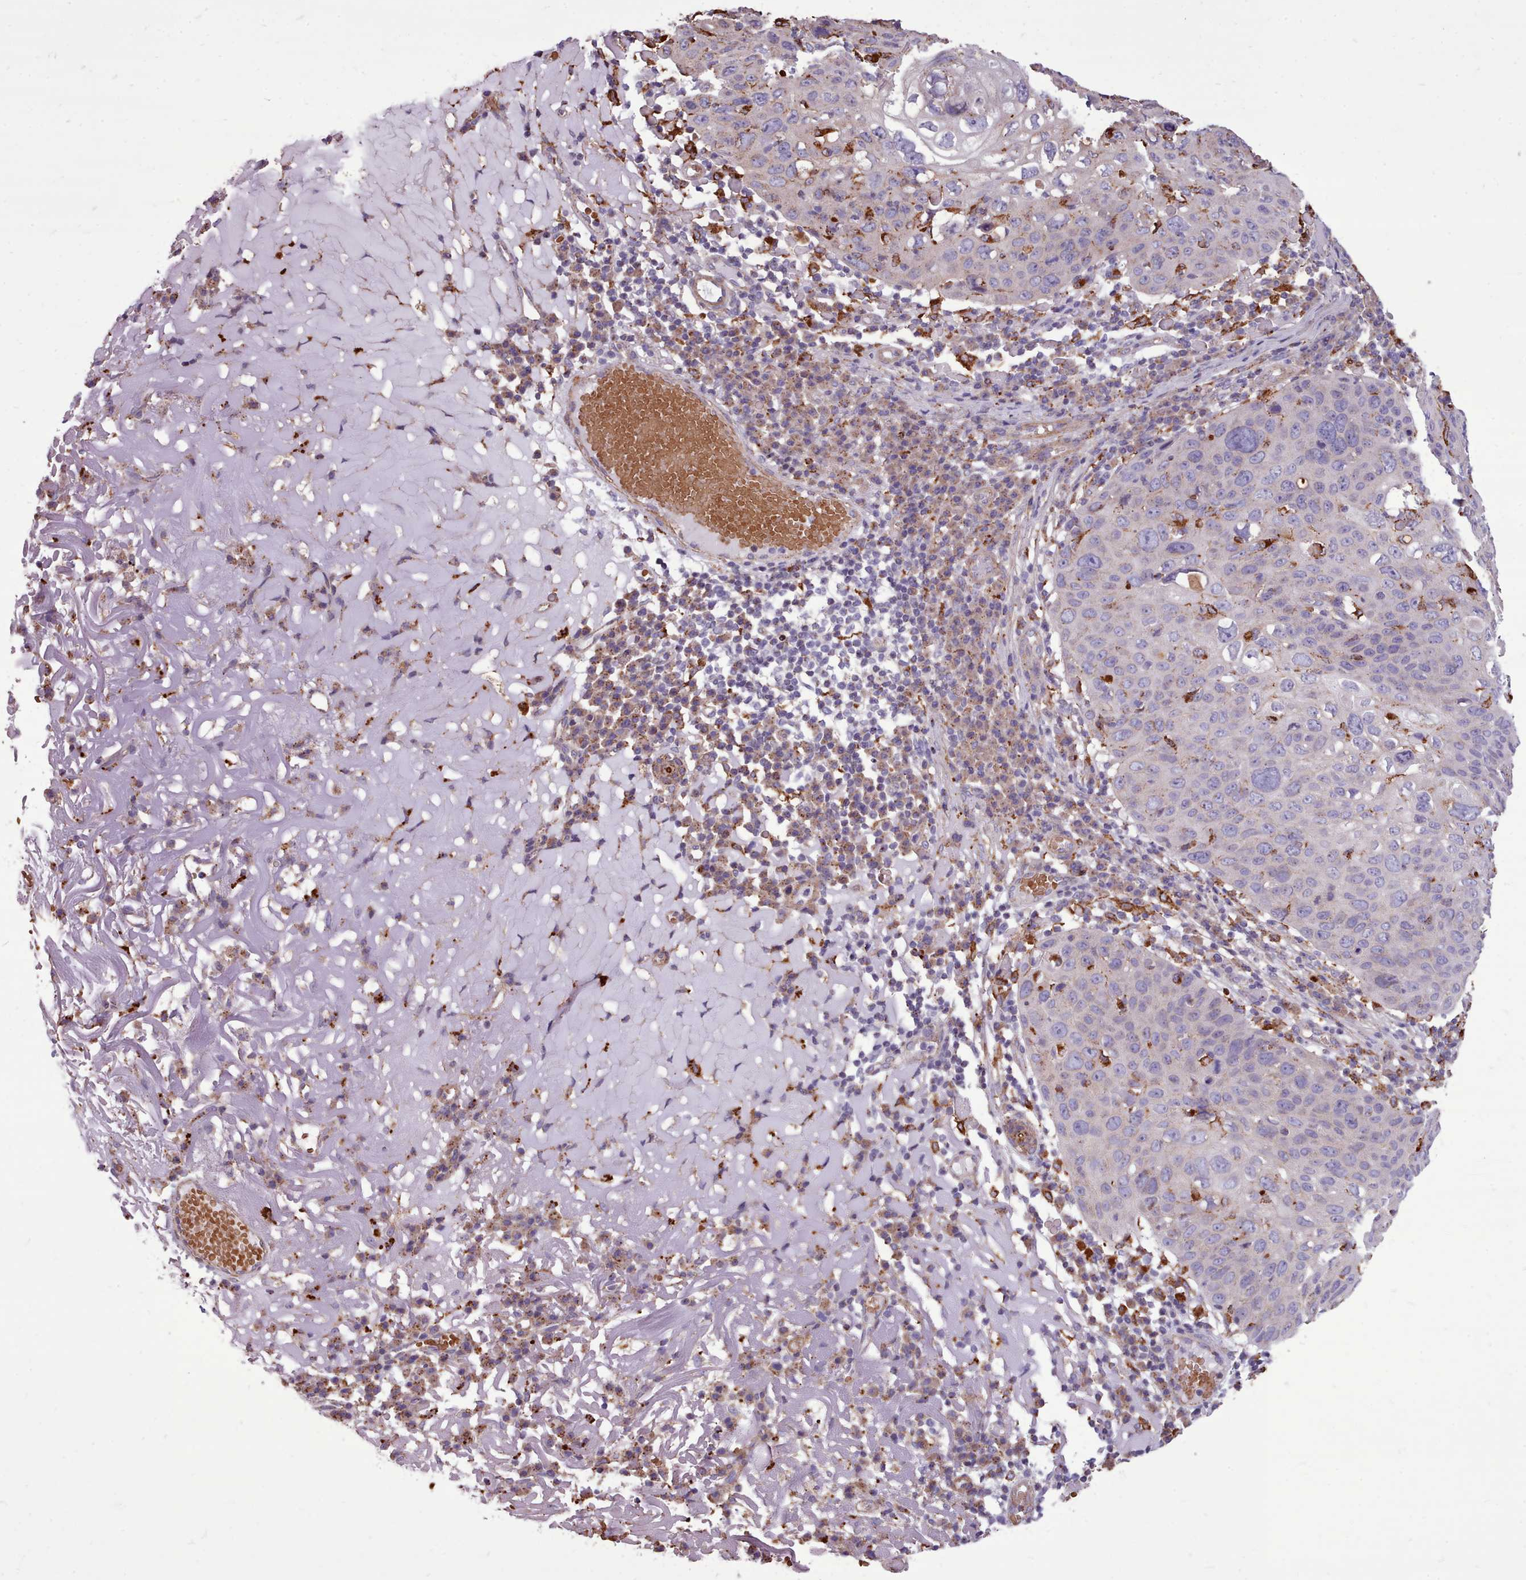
{"staining": {"intensity": "negative", "quantity": "none", "location": "none"}, "tissue": "skin cancer", "cell_type": "Tumor cells", "image_type": "cancer", "snomed": [{"axis": "morphology", "description": "Squamous cell carcinoma, NOS"}, {"axis": "topography", "description": "Skin"}], "caption": "Immunohistochemical staining of skin squamous cell carcinoma displays no significant positivity in tumor cells. Brightfield microscopy of immunohistochemistry stained with DAB (brown) and hematoxylin (blue), captured at high magnification.", "gene": "PACSIN3", "patient": {"sex": "female", "age": 90}}